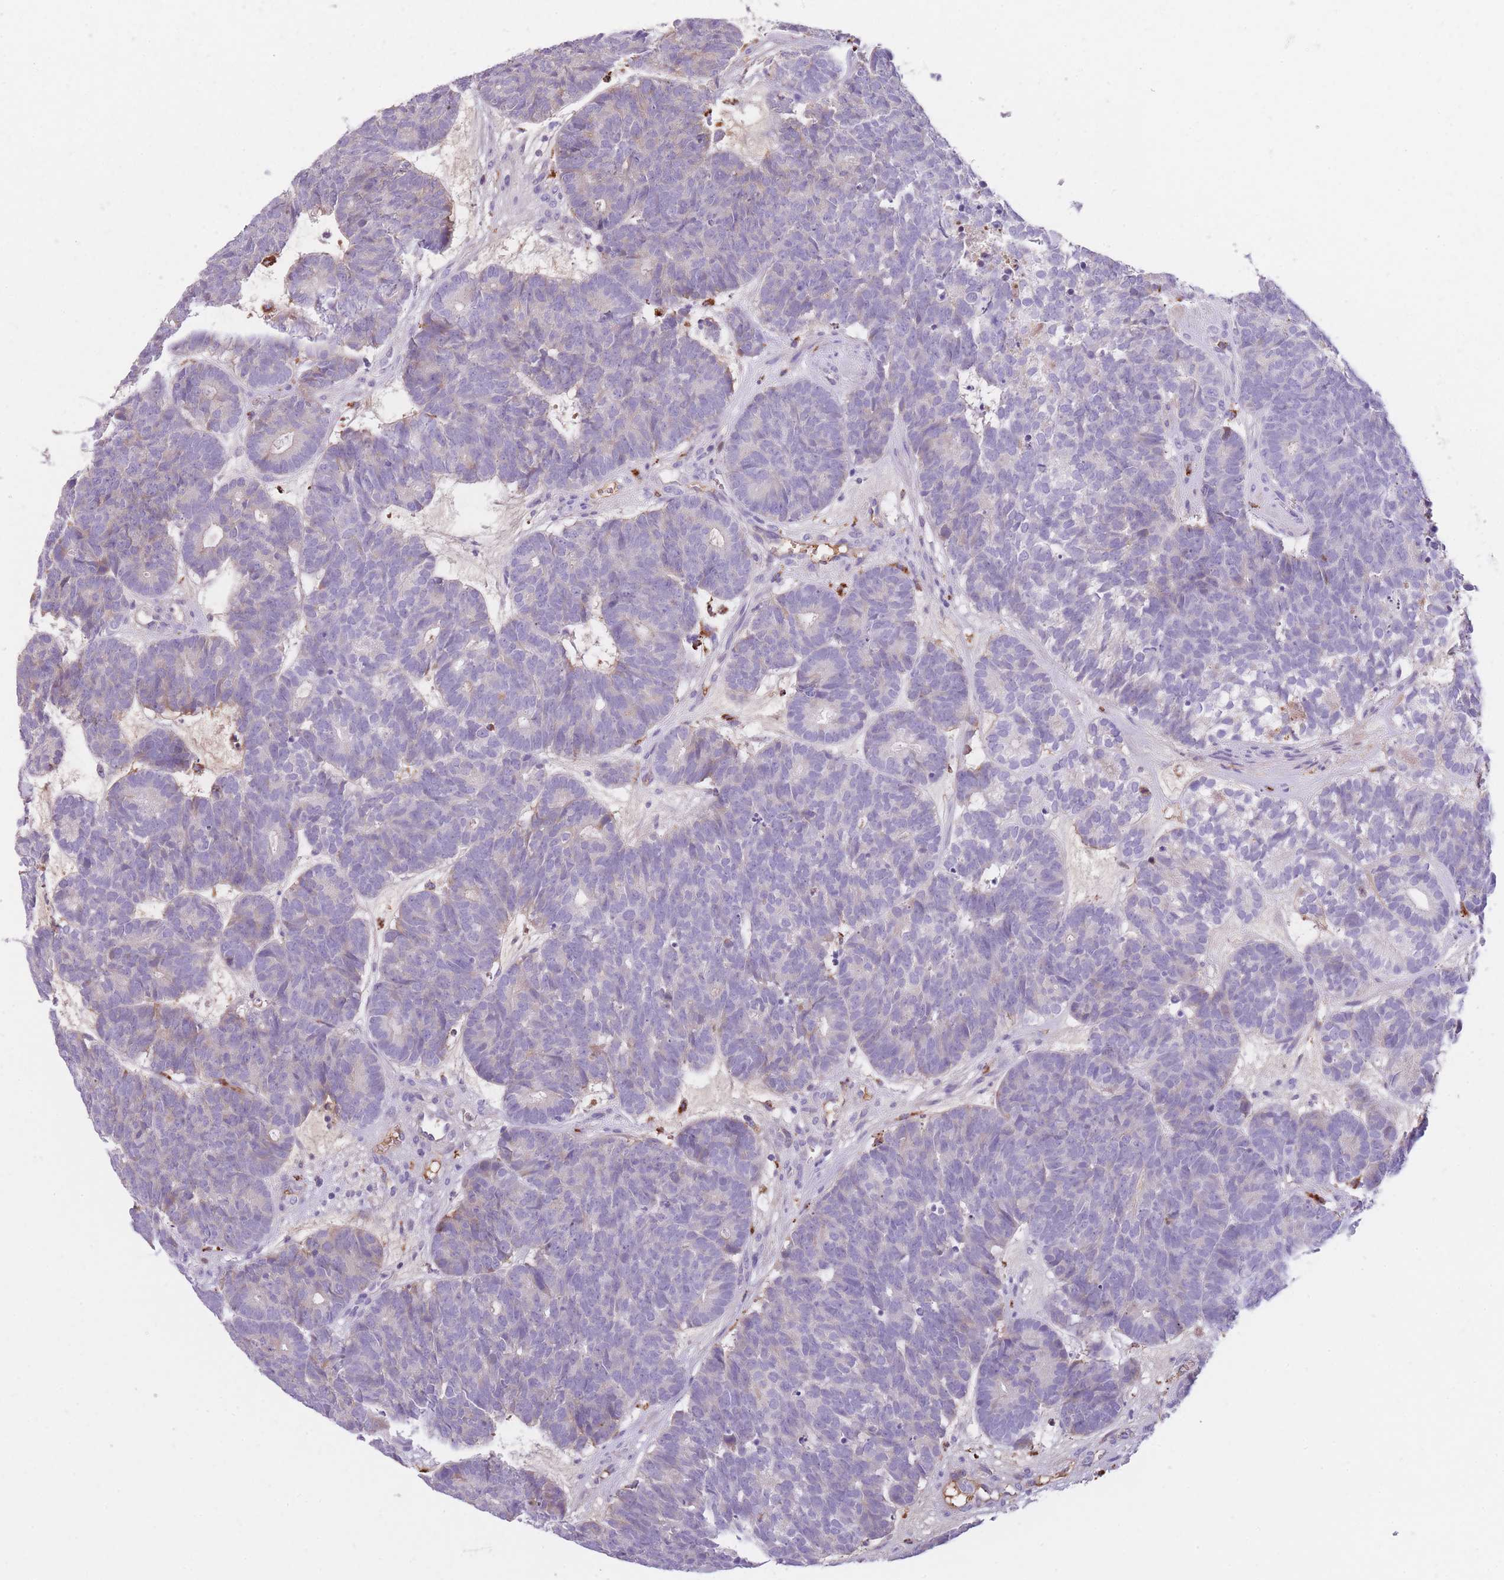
{"staining": {"intensity": "negative", "quantity": "none", "location": "none"}, "tissue": "head and neck cancer", "cell_type": "Tumor cells", "image_type": "cancer", "snomed": [{"axis": "morphology", "description": "Adenocarcinoma, NOS"}, {"axis": "topography", "description": "Head-Neck"}], "caption": "Adenocarcinoma (head and neck) was stained to show a protein in brown. There is no significant expression in tumor cells.", "gene": "GNAT1", "patient": {"sex": "female", "age": 81}}